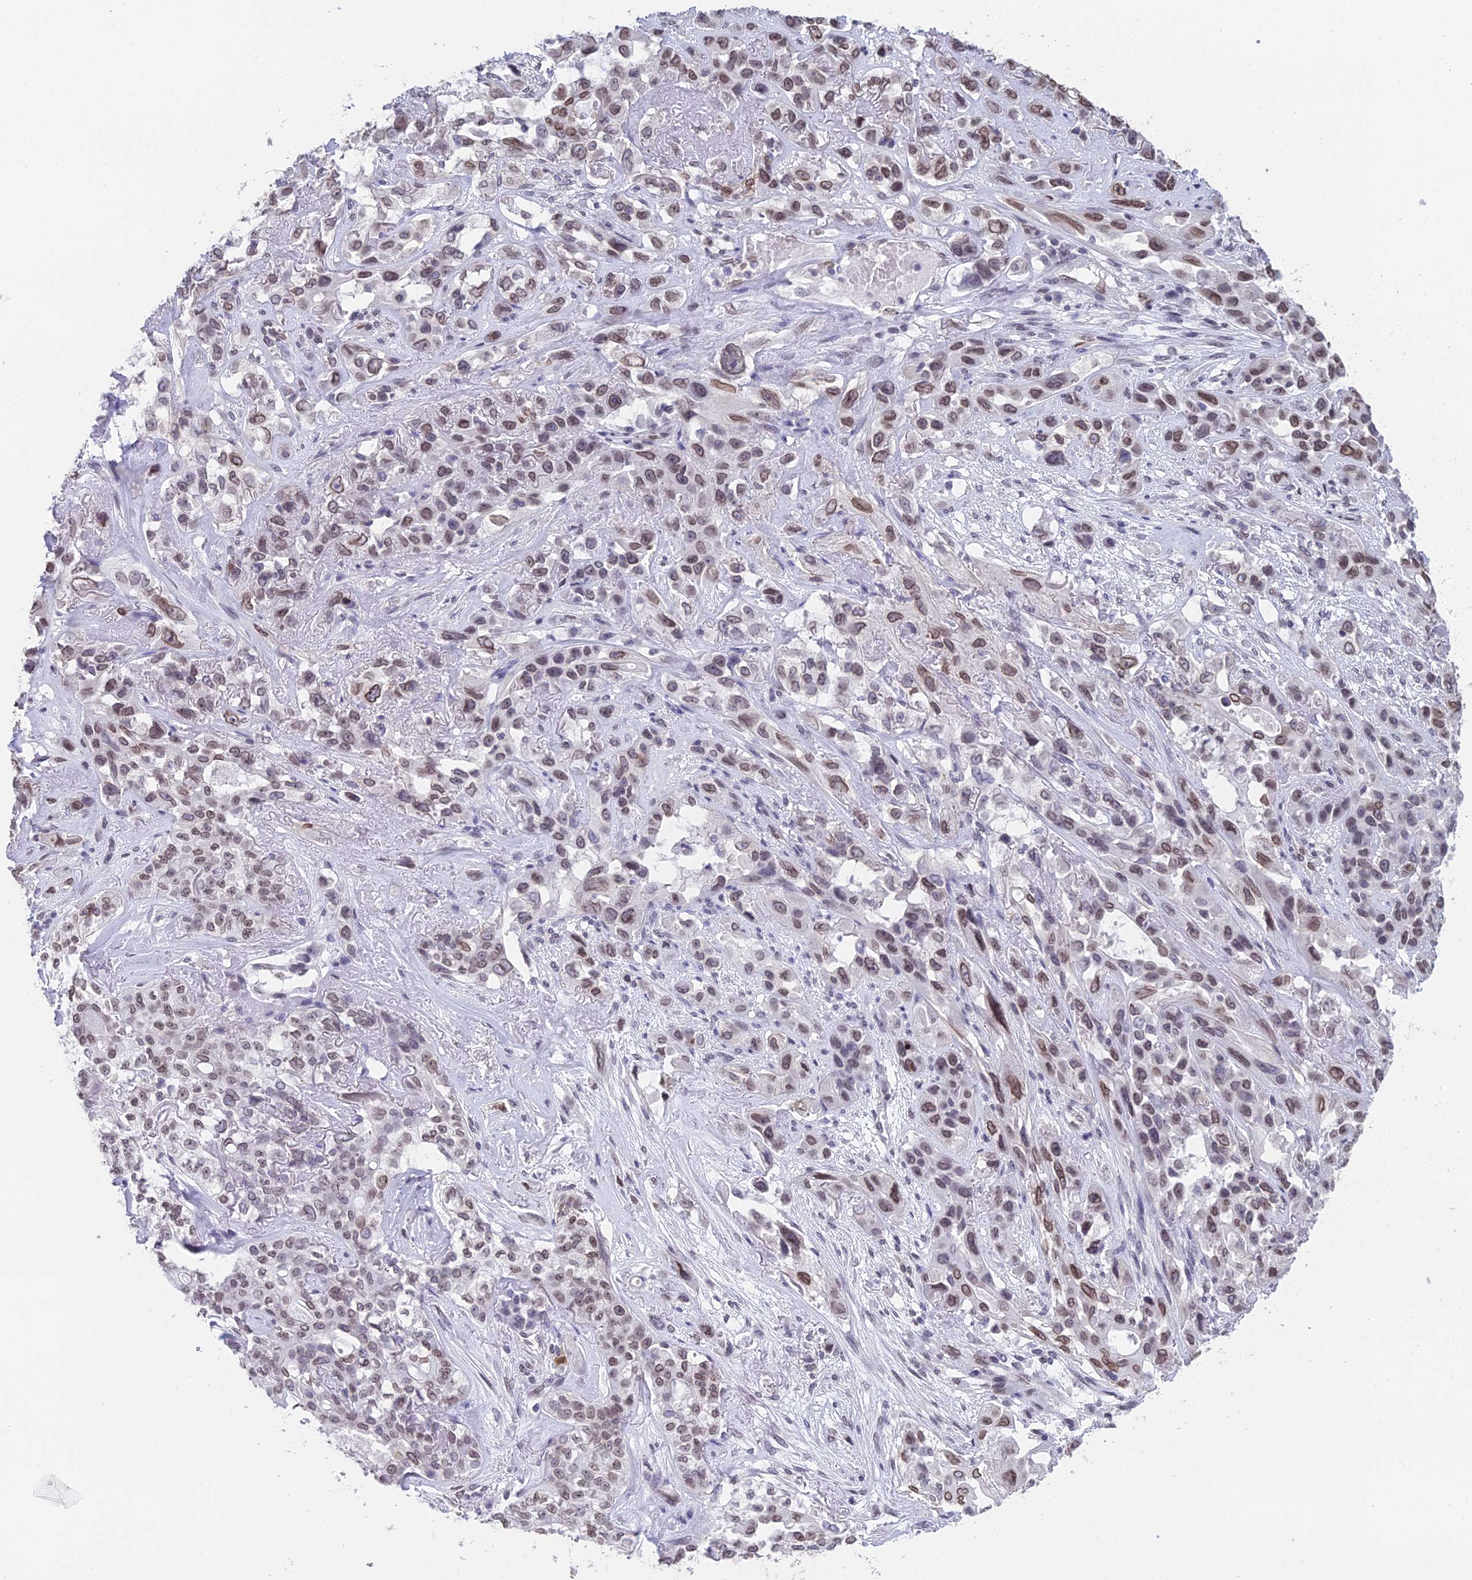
{"staining": {"intensity": "weak", "quantity": ">75%", "location": "nuclear"}, "tissue": "lung cancer", "cell_type": "Tumor cells", "image_type": "cancer", "snomed": [{"axis": "morphology", "description": "Squamous cell carcinoma, NOS"}, {"axis": "topography", "description": "Lung"}], "caption": "Squamous cell carcinoma (lung) stained with DAB immunohistochemistry (IHC) exhibits low levels of weak nuclear staining in approximately >75% of tumor cells.", "gene": "CCDC97", "patient": {"sex": "female", "age": 70}}